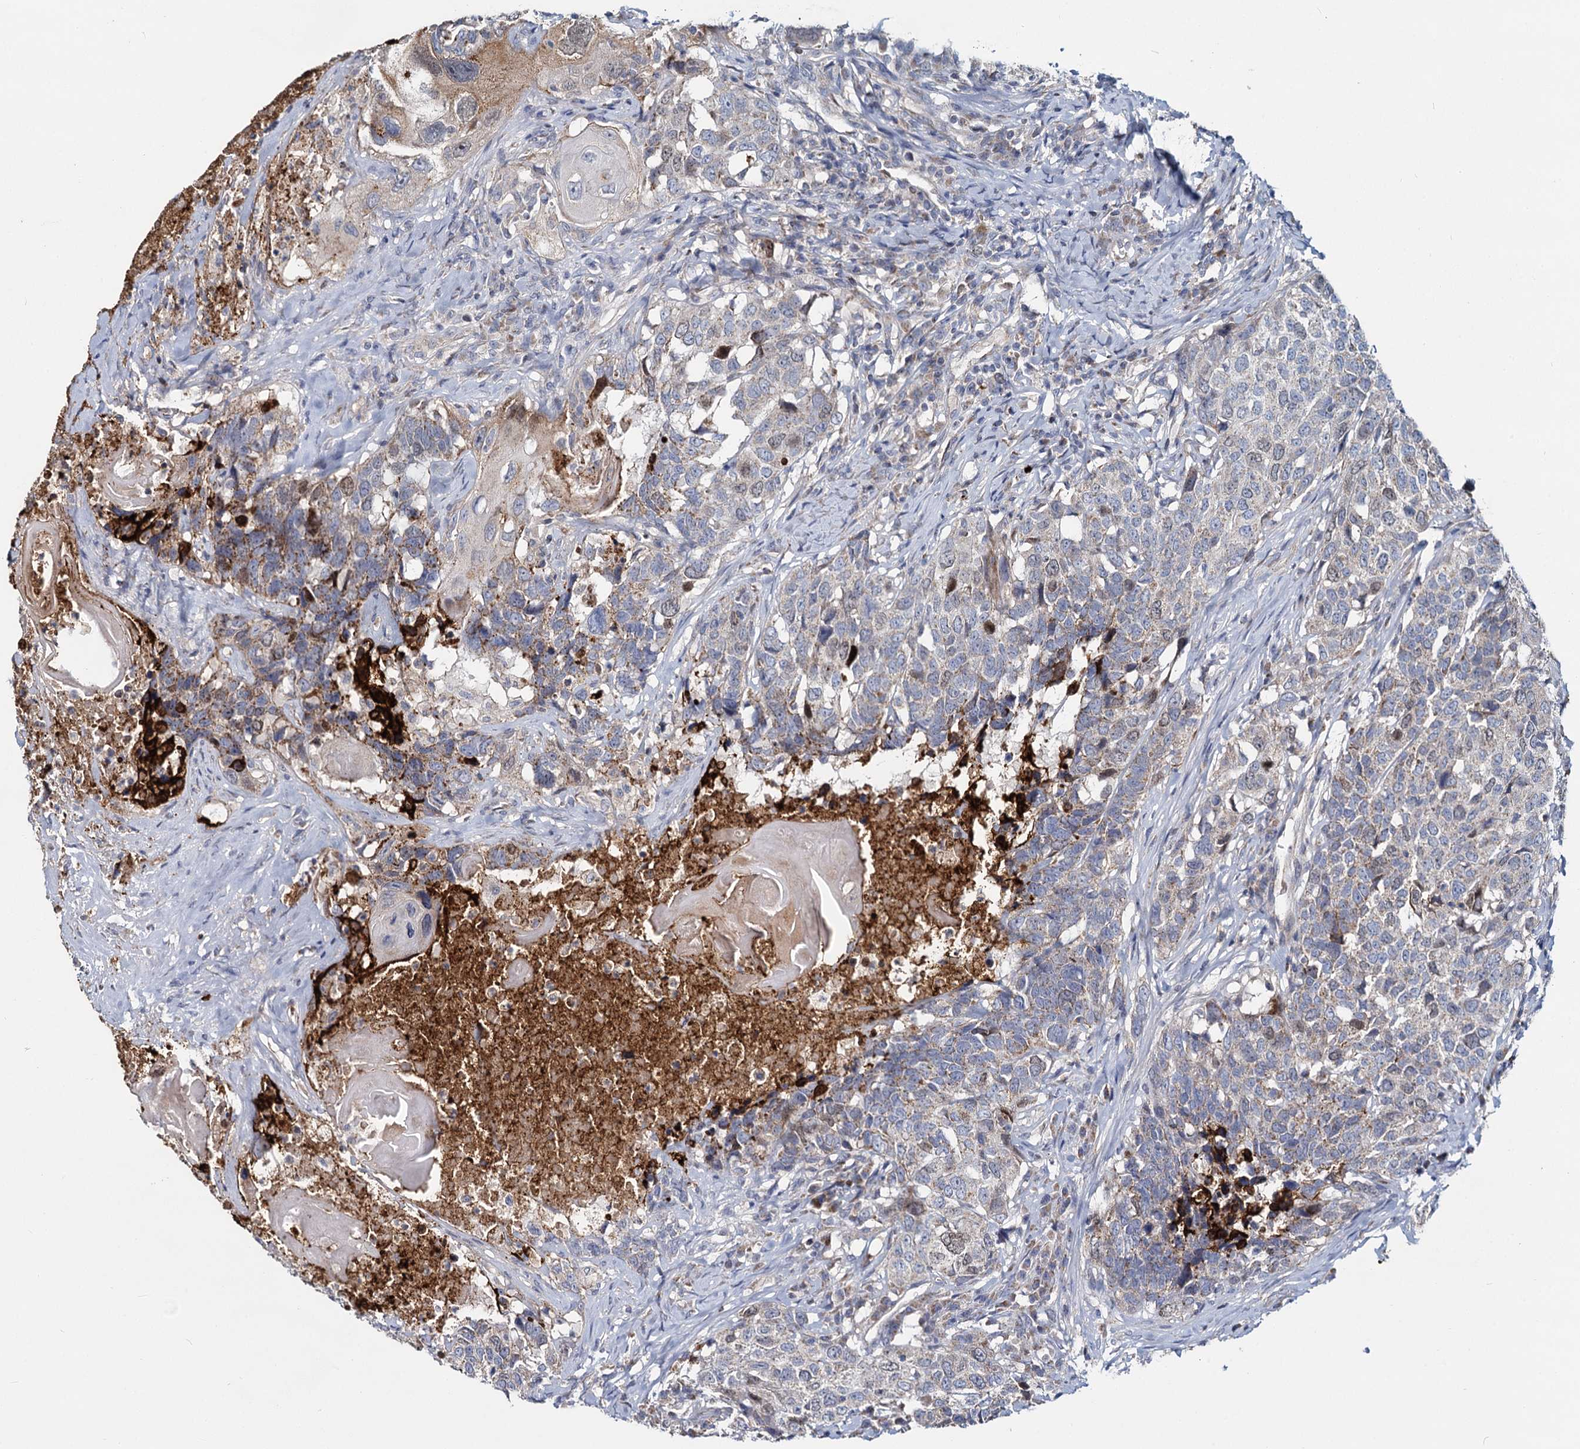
{"staining": {"intensity": "moderate", "quantity": "<25%", "location": "cytoplasmic/membranous"}, "tissue": "head and neck cancer", "cell_type": "Tumor cells", "image_type": "cancer", "snomed": [{"axis": "morphology", "description": "Squamous cell carcinoma, NOS"}, {"axis": "topography", "description": "Head-Neck"}], "caption": "Protein analysis of head and neck cancer (squamous cell carcinoma) tissue displays moderate cytoplasmic/membranous positivity in about <25% of tumor cells.", "gene": "DCUN1D2", "patient": {"sex": "male", "age": 66}}